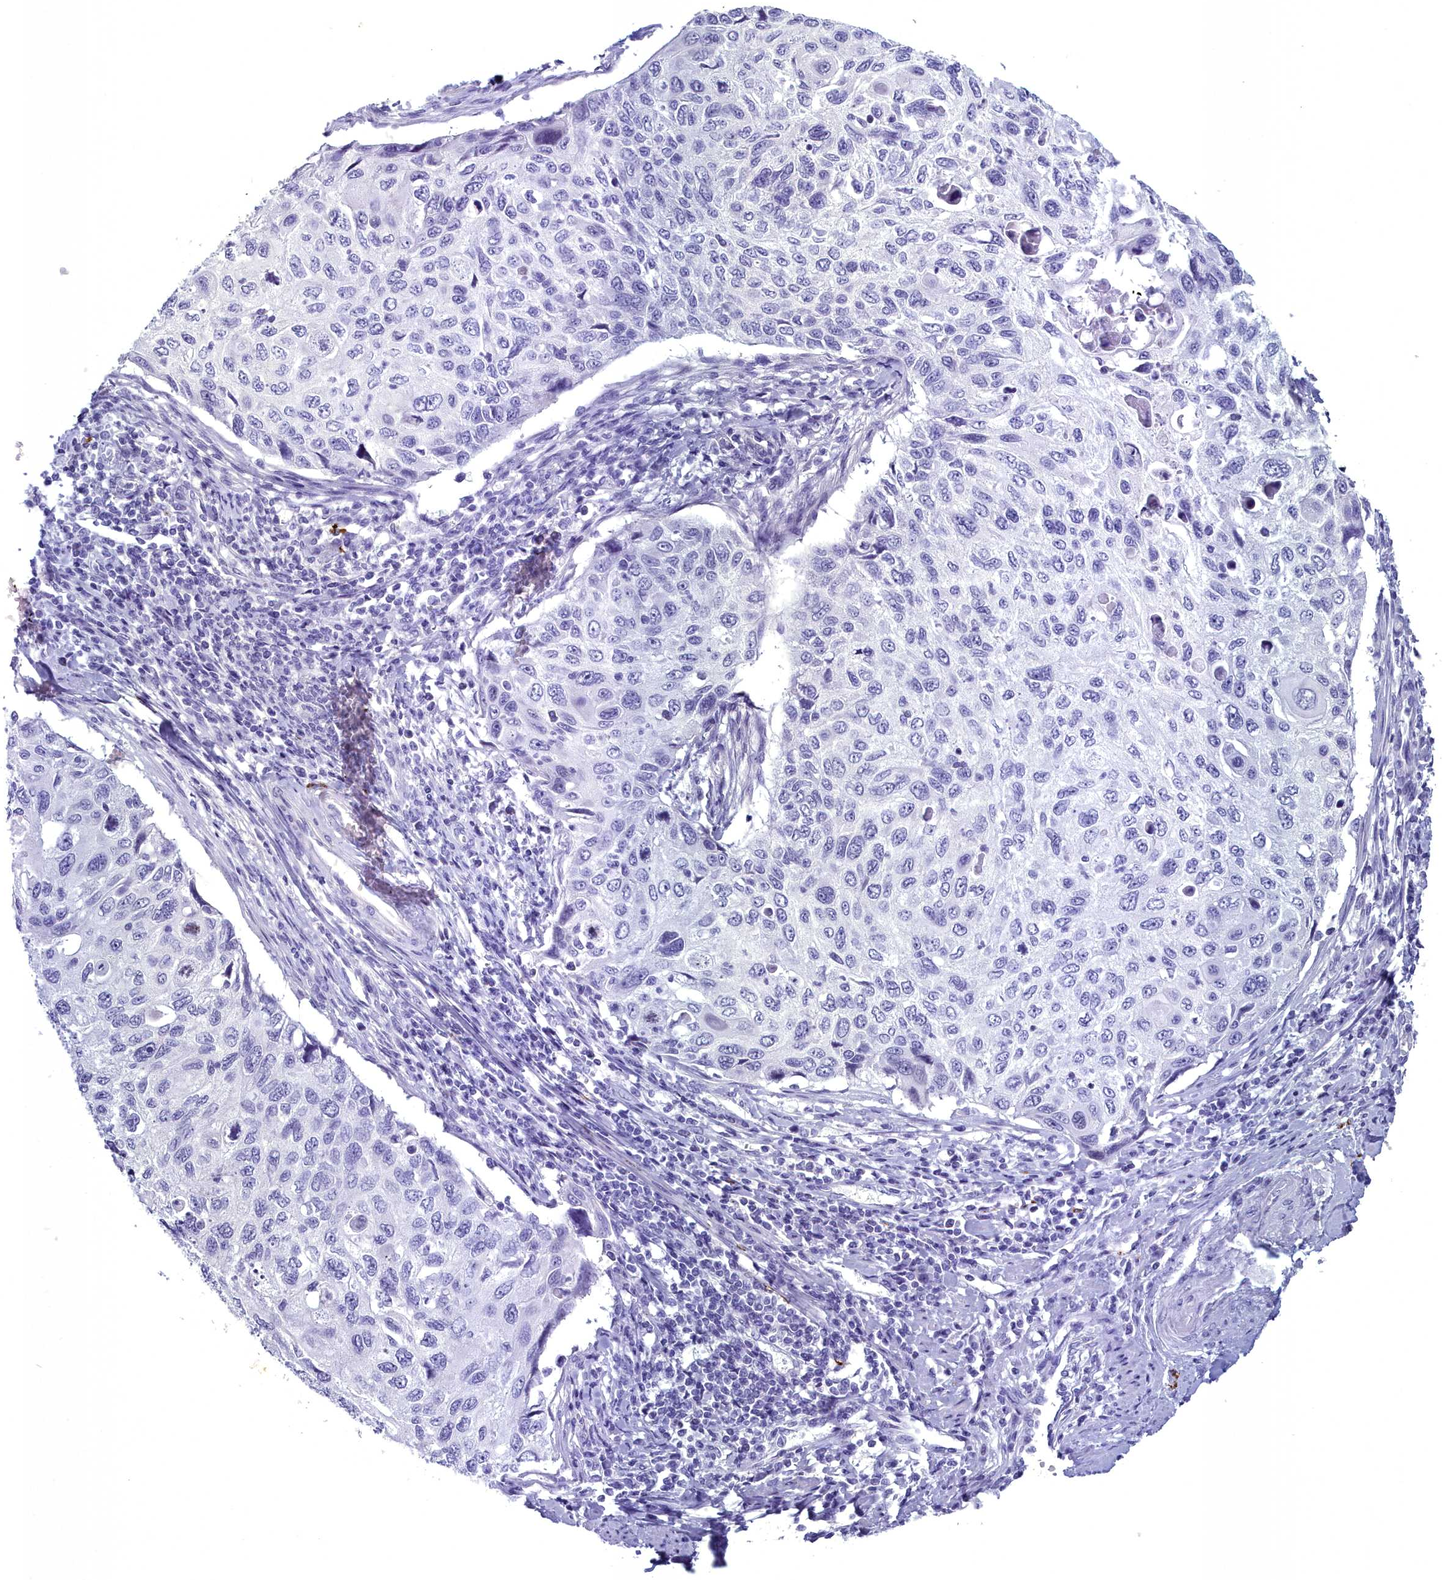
{"staining": {"intensity": "negative", "quantity": "none", "location": "none"}, "tissue": "cervical cancer", "cell_type": "Tumor cells", "image_type": "cancer", "snomed": [{"axis": "morphology", "description": "Squamous cell carcinoma, NOS"}, {"axis": "topography", "description": "Cervix"}], "caption": "Immunohistochemistry of human cervical cancer (squamous cell carcinoma) exhibits no positivity in tumor cells. (DAB IHC with hematoxylin counter stain).", "gene": "MAP6", "patient": {"sex": "female", "age": 70}}